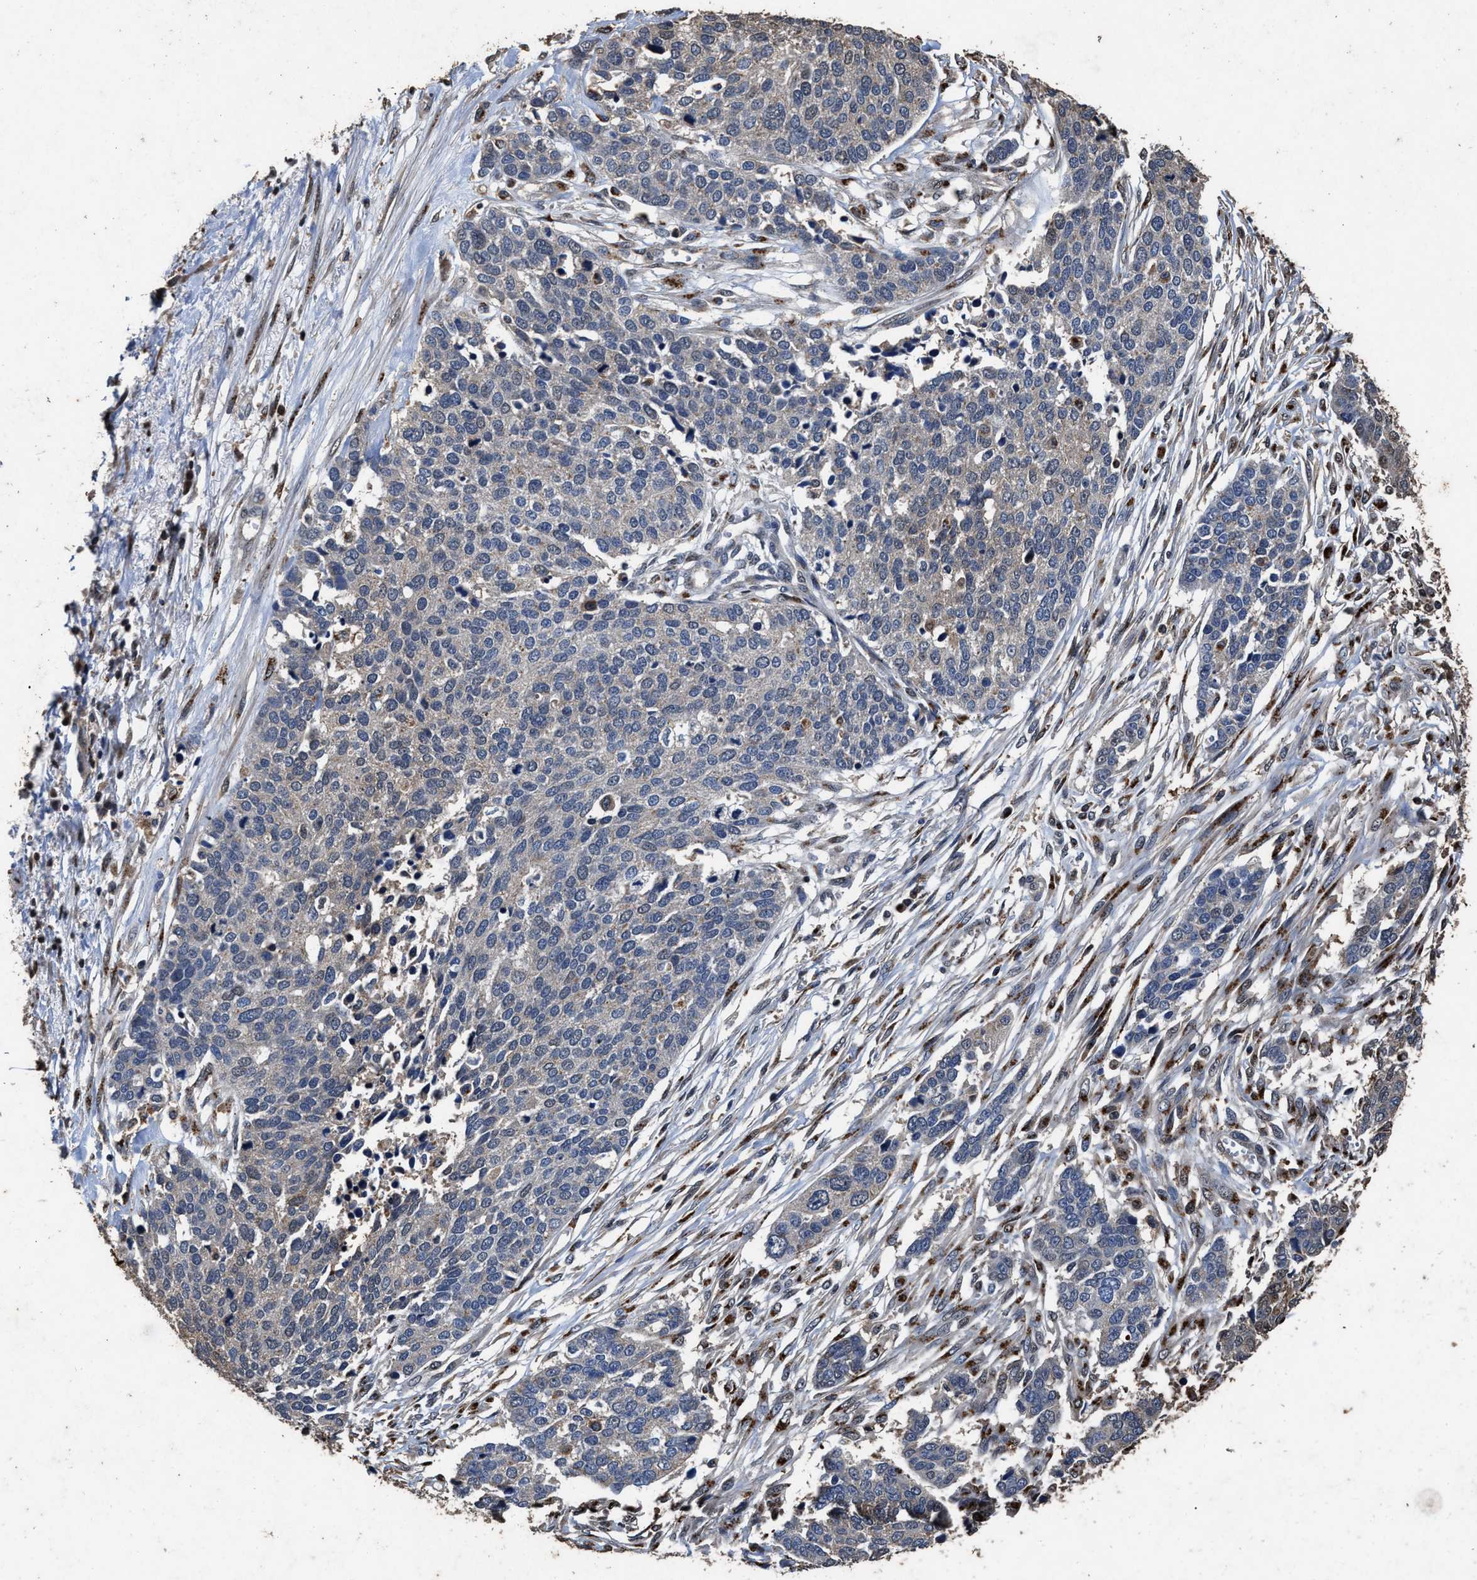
{"staining": {"intensity": "negative", "quantity": "none", "location": "none"}, "tissue": "ovarian cancer", "cell_type": "Tumor cells", "image_type": "cancer", "snomed": [{"axis": "morphology", "description": "Cystadenocarcinoma, serous, NOS"}, {"axis": "topography", "description": "Ovary"}], "caption": "Immunohistochemical staining of ovarian cancer (serous cystadenocarcinoma) shows no significant staining in tumor cells. (Brightfield microscopy of DAB immunohistochemistry (IHC) at high magnification).", "gene": "TPST2", "patient": {"sex": "female", "age": 44}}